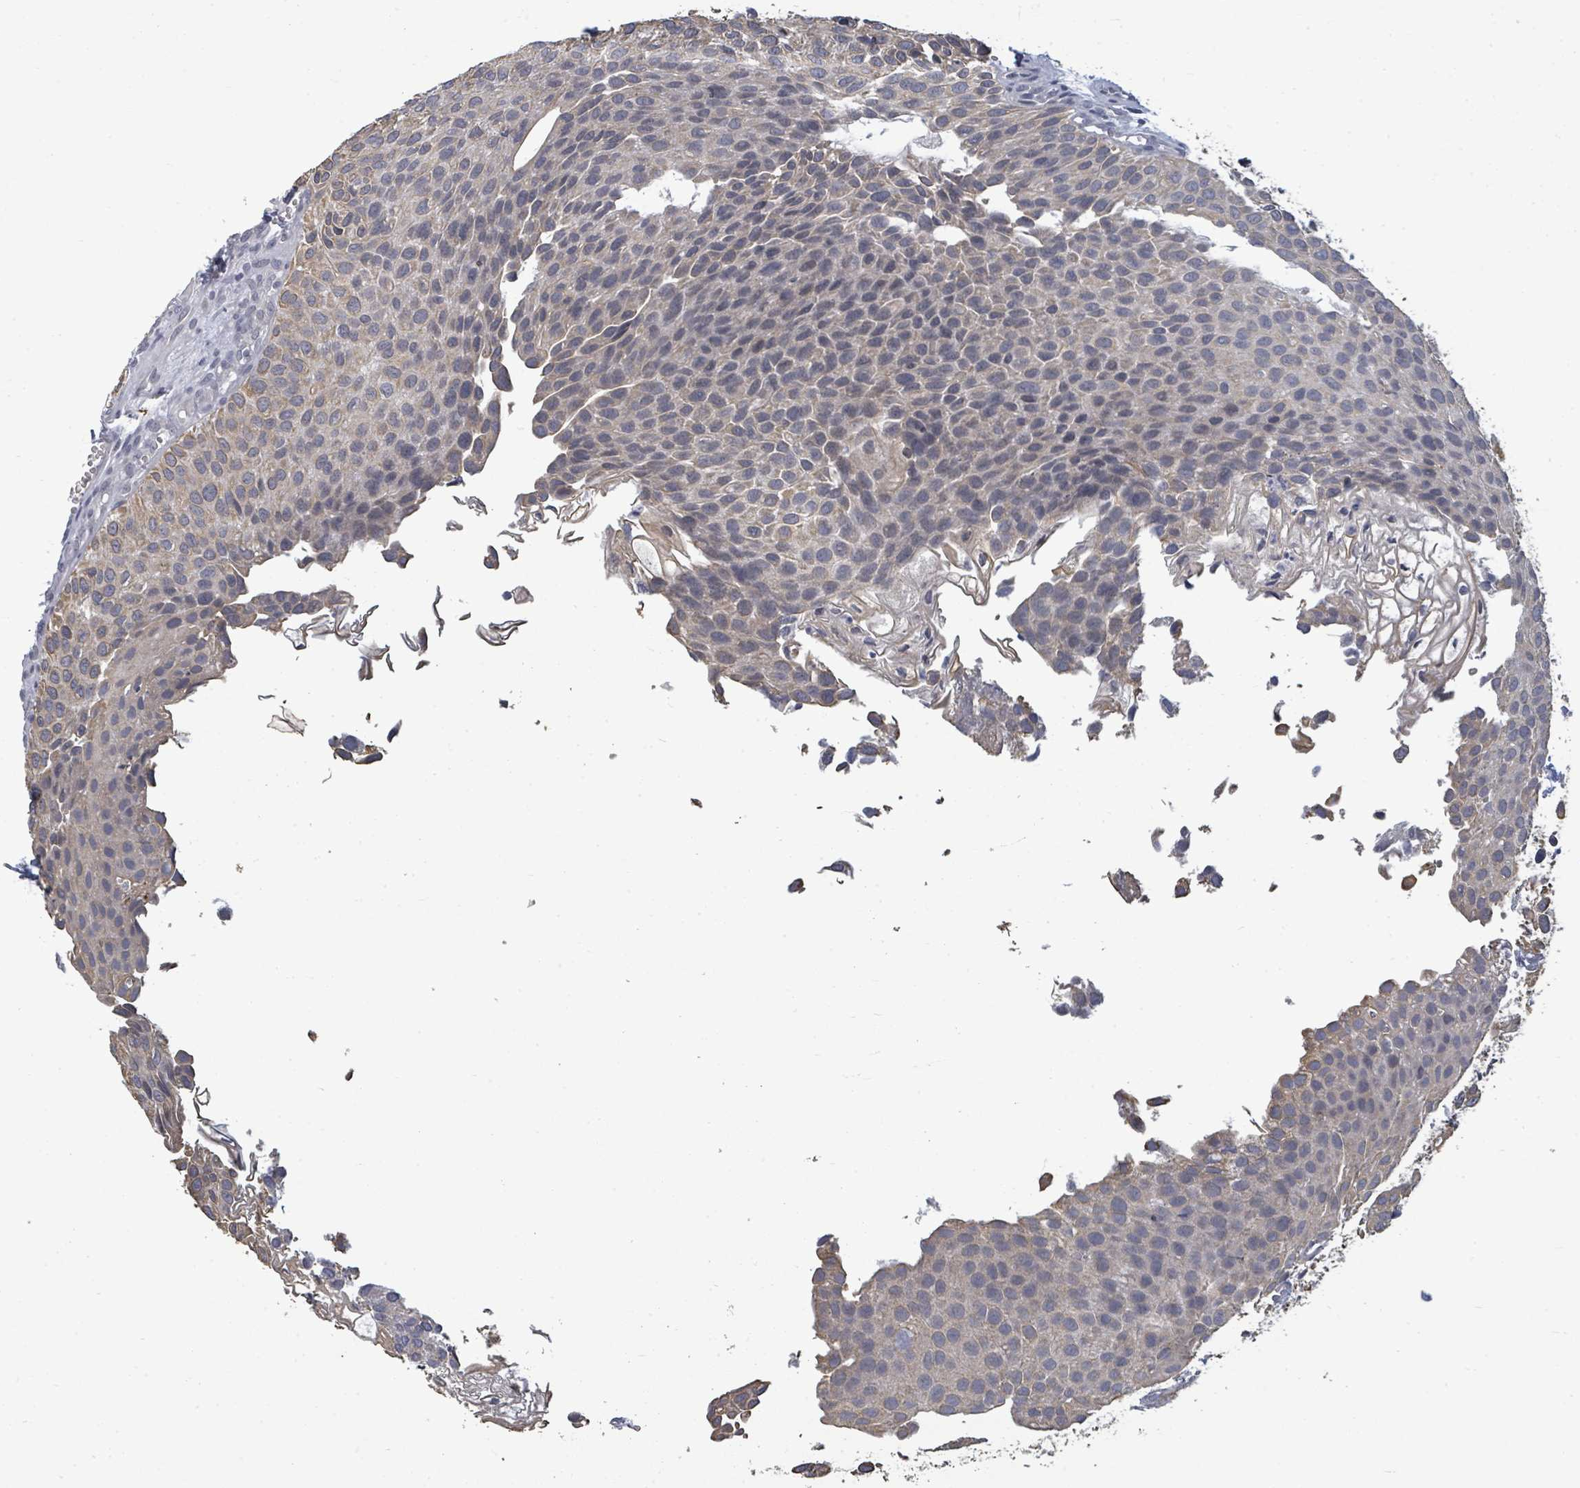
{"staining": {"intensity": "weak", "quantity": "<25%", "location": "cytoplasmic/membranous"}, "tissue": "urothelial cancer", "cell_type": "Tumor cells", "image_type": "cancer", "snomed": [{"axis": "morphology", "description": "Urothelial carcinoma, Low grade"}, {"axis": "topography", "description": "Urinary bladder"}], "caption": "Low-grade urothelial carcinoma was stained to show a protein in brown. There is no significant staining in tumor cells.", "gene": "ASB12", "patient": {"sex": "male", "age": 88}}